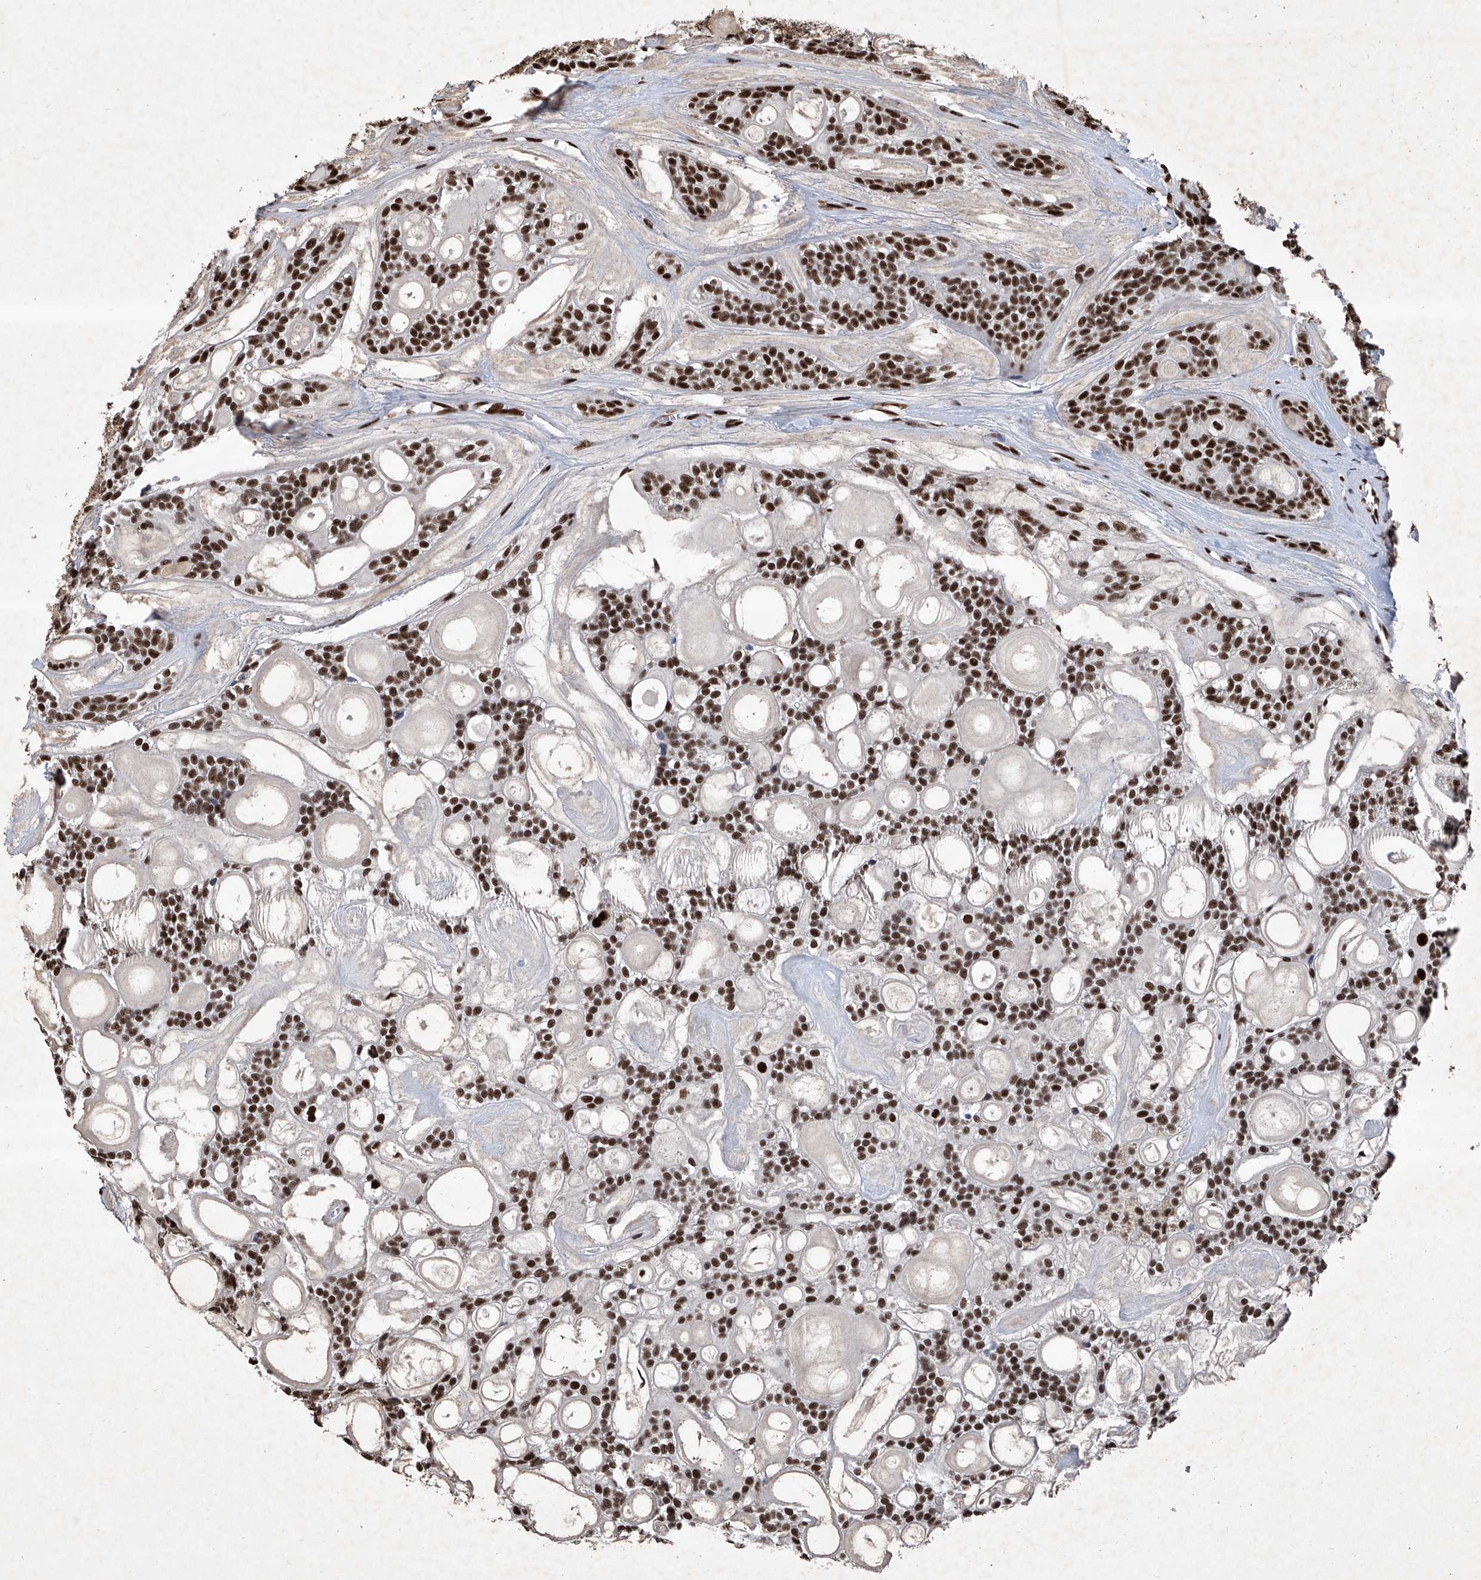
{"staining": {"intensity": "strong", "quantity": ">75%", "location": "nuclear"}, "tissue": "head and neck cancer", "cell_type": "Tumor cells", "image_type": "cancer", "snomed": [{"axis": "morphology", "description": "Adenocarcinoma, NOS"}, {"axis": "topography", "description": "Head-Neck"}], "caption": "A high-resolution image shows immunohistochemistry staining of head and neck adenocarcinoma, which displays strong nuclear staining in approximately >75% of tumor cells. The staining is performed using DAB (3,3'-diaminobenzidine) brown chromogen to label protein expression. The nuclei are counter-stained blue using hematoxylin.", "gene": "DDX39B", "patient": {"sex": "male", "age": 66}}